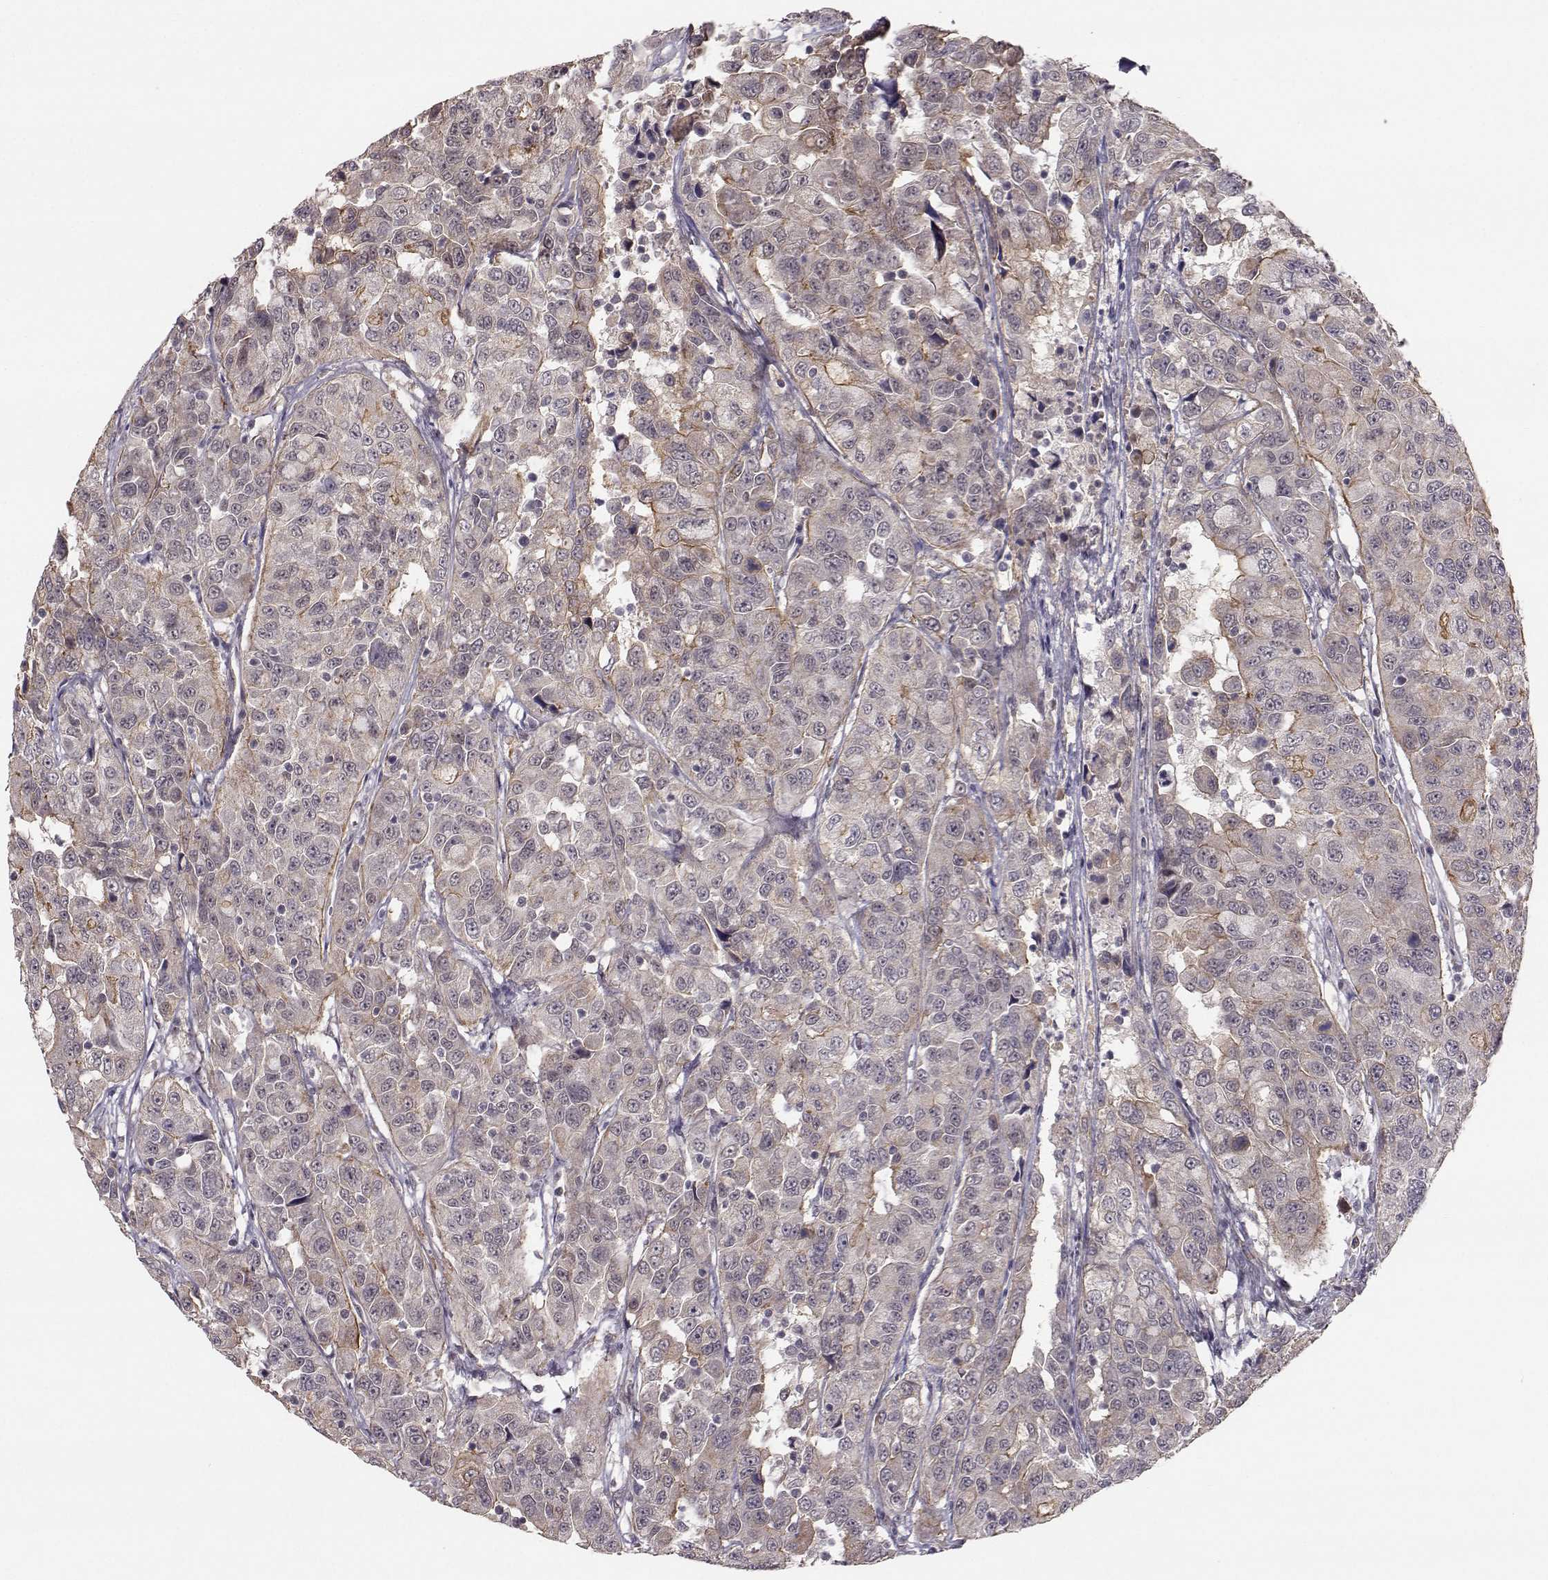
{"staining": {"intensity": "moderate", "quantity": "<25%", "location": "cytoplasmic/membranous"}, "tissue": "urothelial cancer", "cell_type": "Tumor cells", "image_type": "cancer", "snomed": [{"axis": "morphology", "description": "Urothelial carcinoma, NOS"}, {"axis": "morphology", "description": "Urothelial carcinoma, High grade"}, {"axis": "topography", "description": "Urinary bladder"}], "caption": "This is a micrograph of IHC staining of urothelial cancer, which shows moderate positivity in the cytoplasmic/membranous of tumor cells.", "gene": "PLEKHG3", "patient": {"sex": "female", "age": 73}}